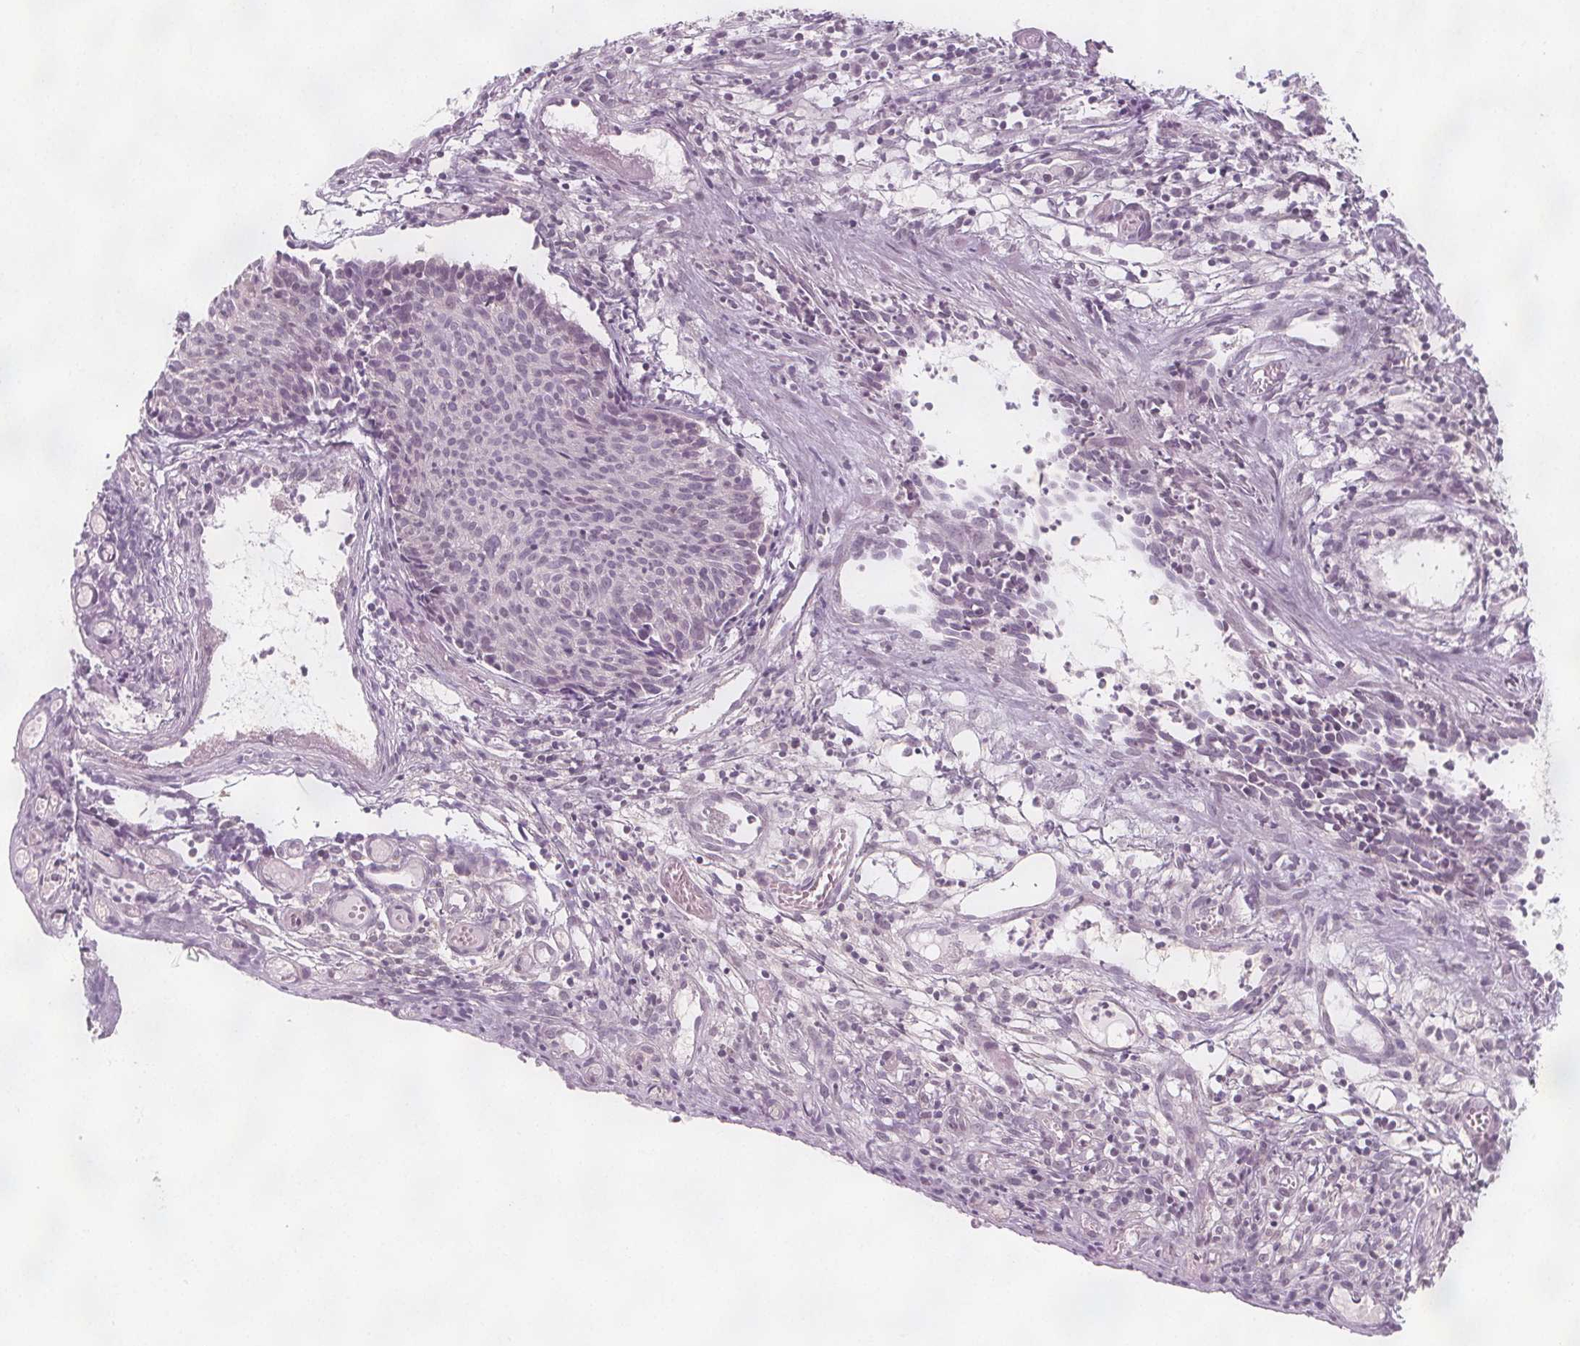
{"staining": {"intensity": "negative", "quantity": "none", "location": "none"}, "tissue": "cervical cancer", "cell_type": "Tumor cells", "image_type": "cancer", "snomed": [{"axis": "morphology", "description": "Squamous cell carcinoma, NOS"}, {"axis": "topography", "description": "Cervix"}], "caption": "Photomicrograph shows no protein staining in tumor cells of cervical cancer tissue. The staining was performed using DAB to visualize the protein expression in brown, while the nuclei were stained in blue with hematoxylin (Magnification: 20x).", "gene": "C1orf167", "patient": {"sex": "female", "age": 30}}